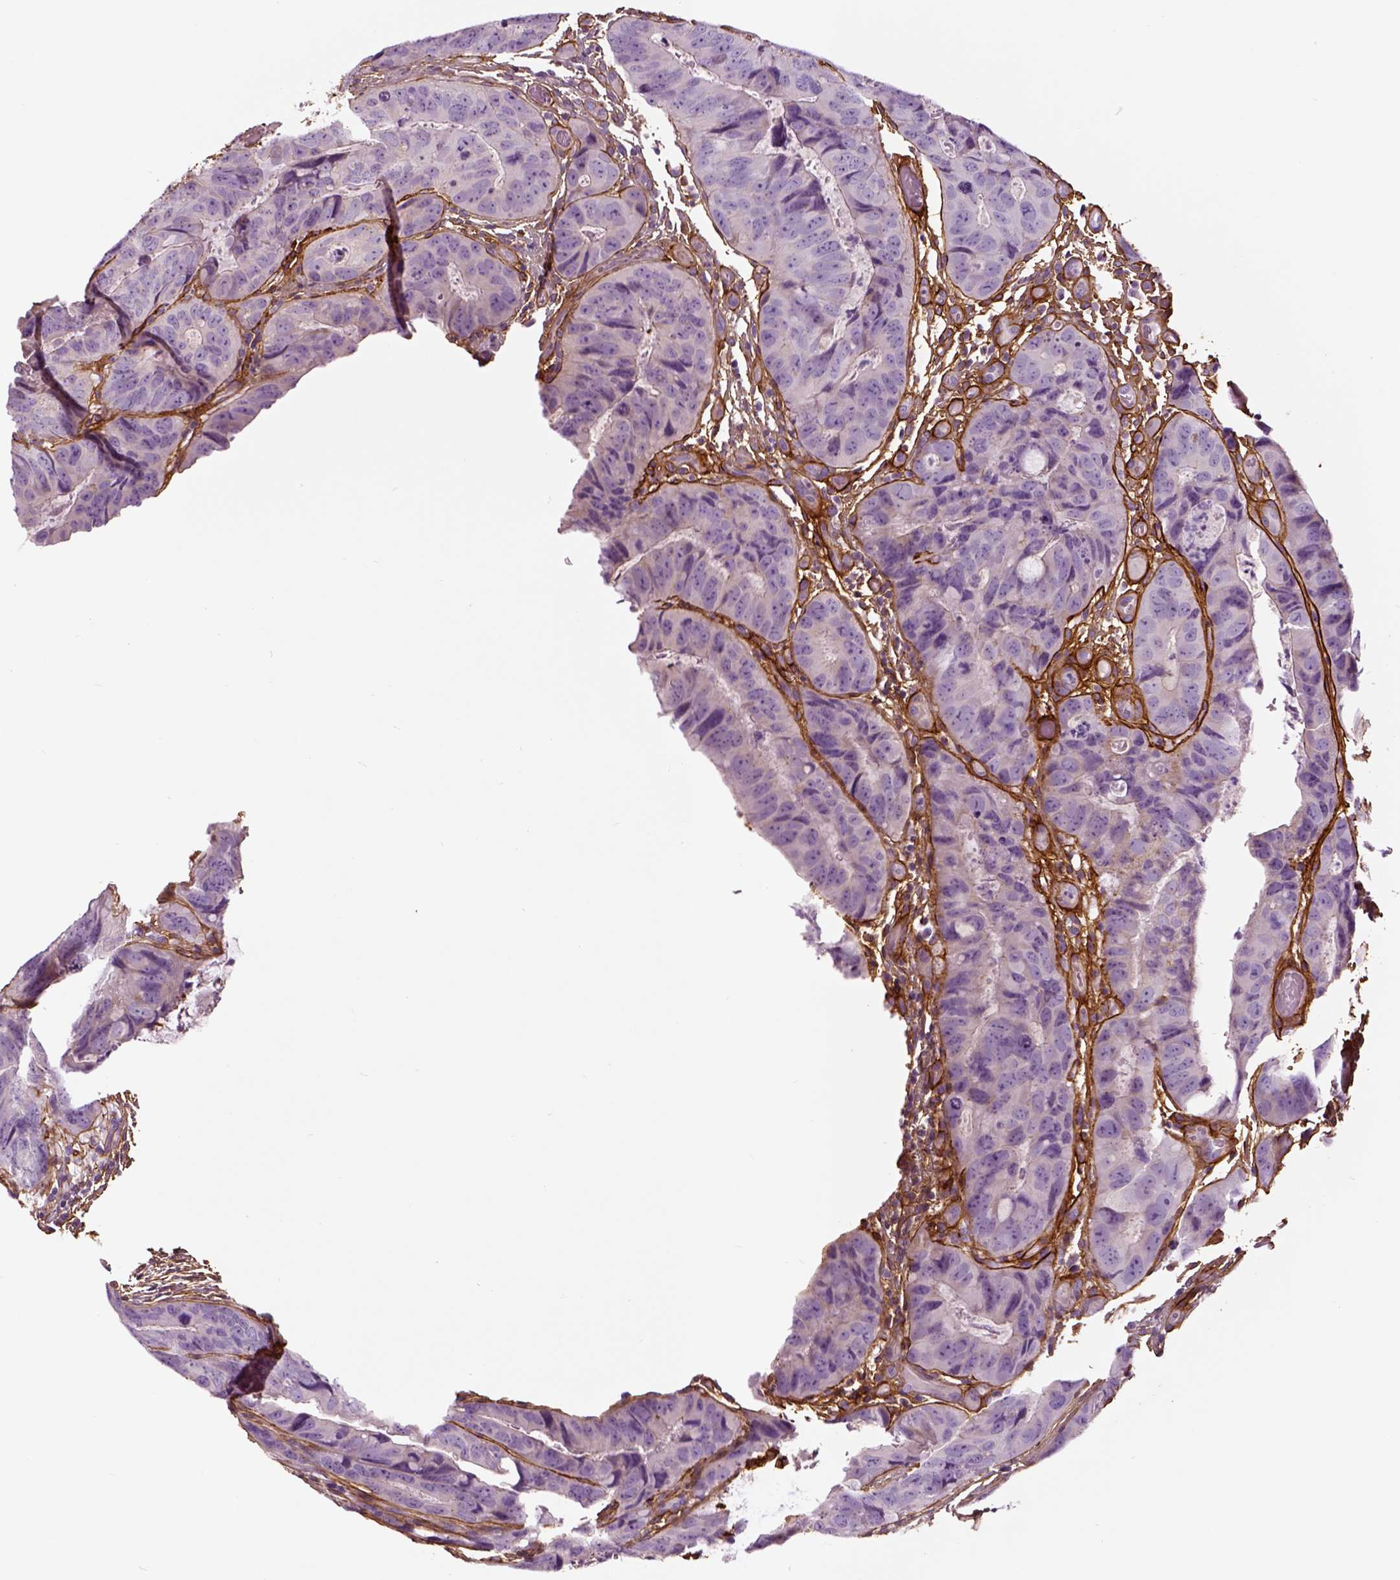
{"staining": {"intensity": "negative", "quantity": "none", "location": "none"}, "tissue": "colorectal cancer", "cell_type": "Tumor cells", "image_type": "cancer", "snomed": [{"axis": "morphology", "description": "Adenocarcinoma, NOS"}, {"axis": "topography", "description": "Colon"}], "caption": "Tumor cells show no significant staining in colorectal adenocarcinoma.", "gene": "COL6A2", "patient": {"sex": "male", "age": 79}}